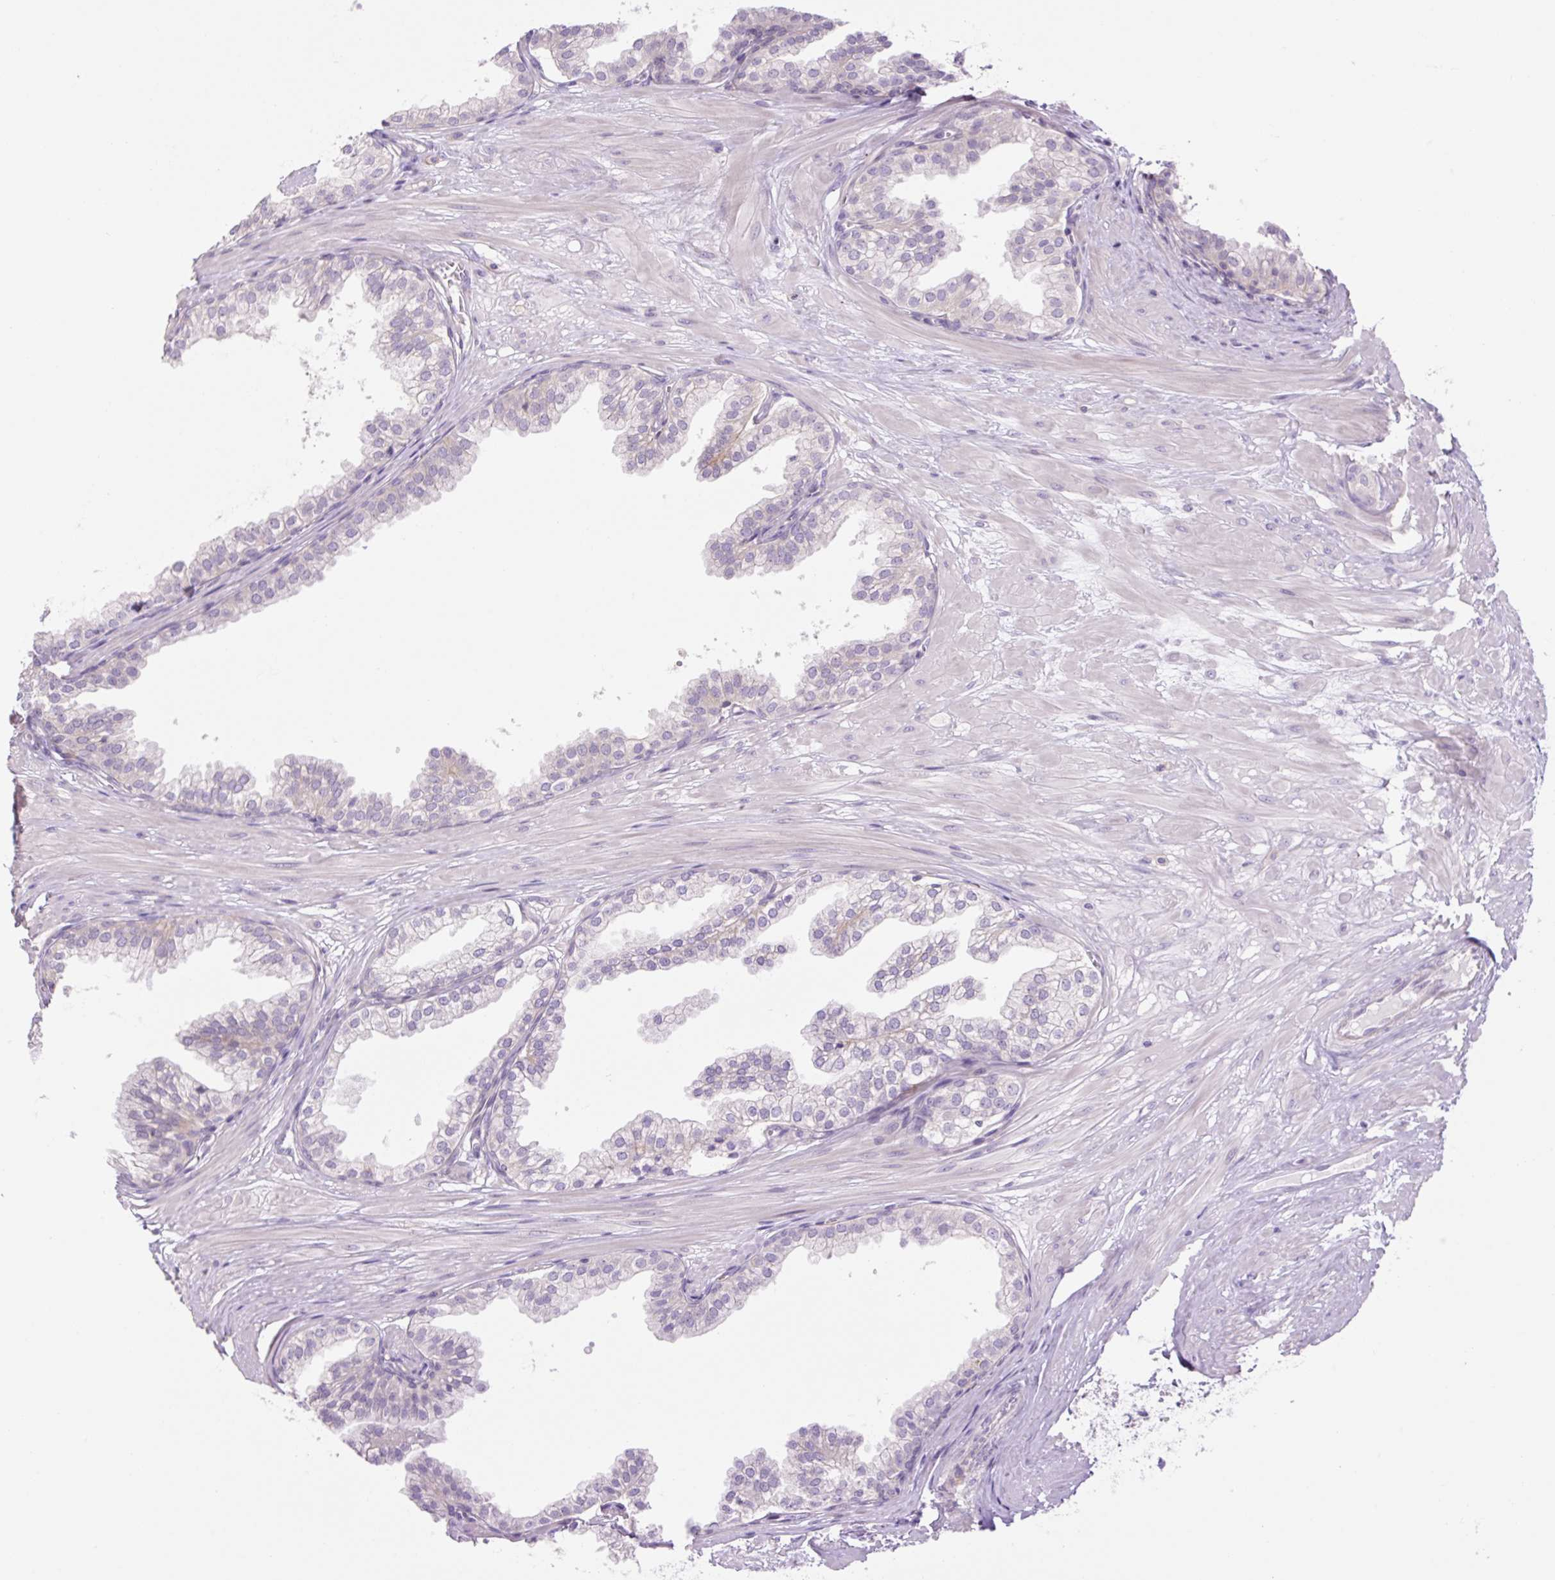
{"staining": {"intensity": "weak", "quantity": "<25%", "location": "cytoplasmic/membranous"}, "tissue": "prostate", "cell_type": "Glandular cells", "image_type": "normal", "snomed": [{"axis": "morphology", "description": "Normal tissue, NOS"}, {"axis": "topography", "description": "Prostate"}, {"axis": "topography", "description": "Peripheral nerve tissue"}], "caption": "IHC histopathology image of unremarkable human prostate stained for a protein (brown), which demonstrates no expression in glandular cells. (IHC, brightfield microscopy, high magnification).", "gene": "GRID2", "patient": {"sex": "male", "age": 55}}